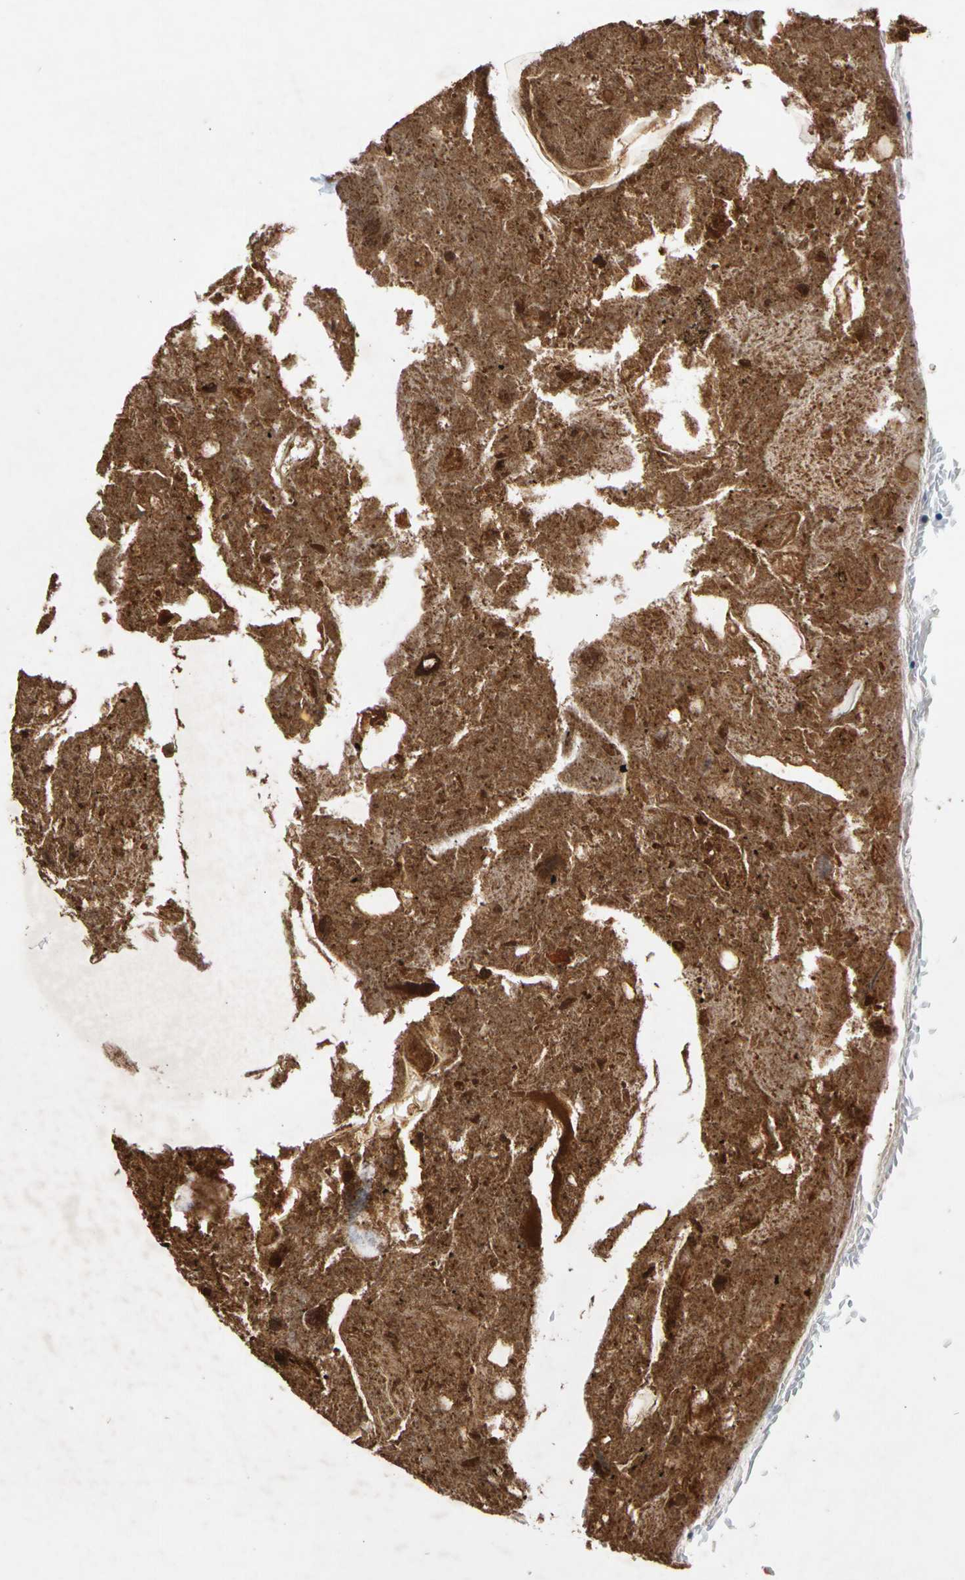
{"staining": {"intensity": "weak", "quantity": ">75%", "location": "cytoplasmic/membranous"}, "tissue": "appendix", "cell_type": "Glandular cells", "image_type": "normal", "snomed": [{"axis": "morphology", "description": "Normal tissue, NOS"}, {"axis": "topography", "description": "Appendix"}], "caption": "The histopathology image shows immunohistochemical staining of unremarkable appendix. There is weak cytoplasmic/membranous staining is appreciated in about >75% of glandular cells.", "gene": "CNST", "patient": {"sex": "female", "age": 10}}